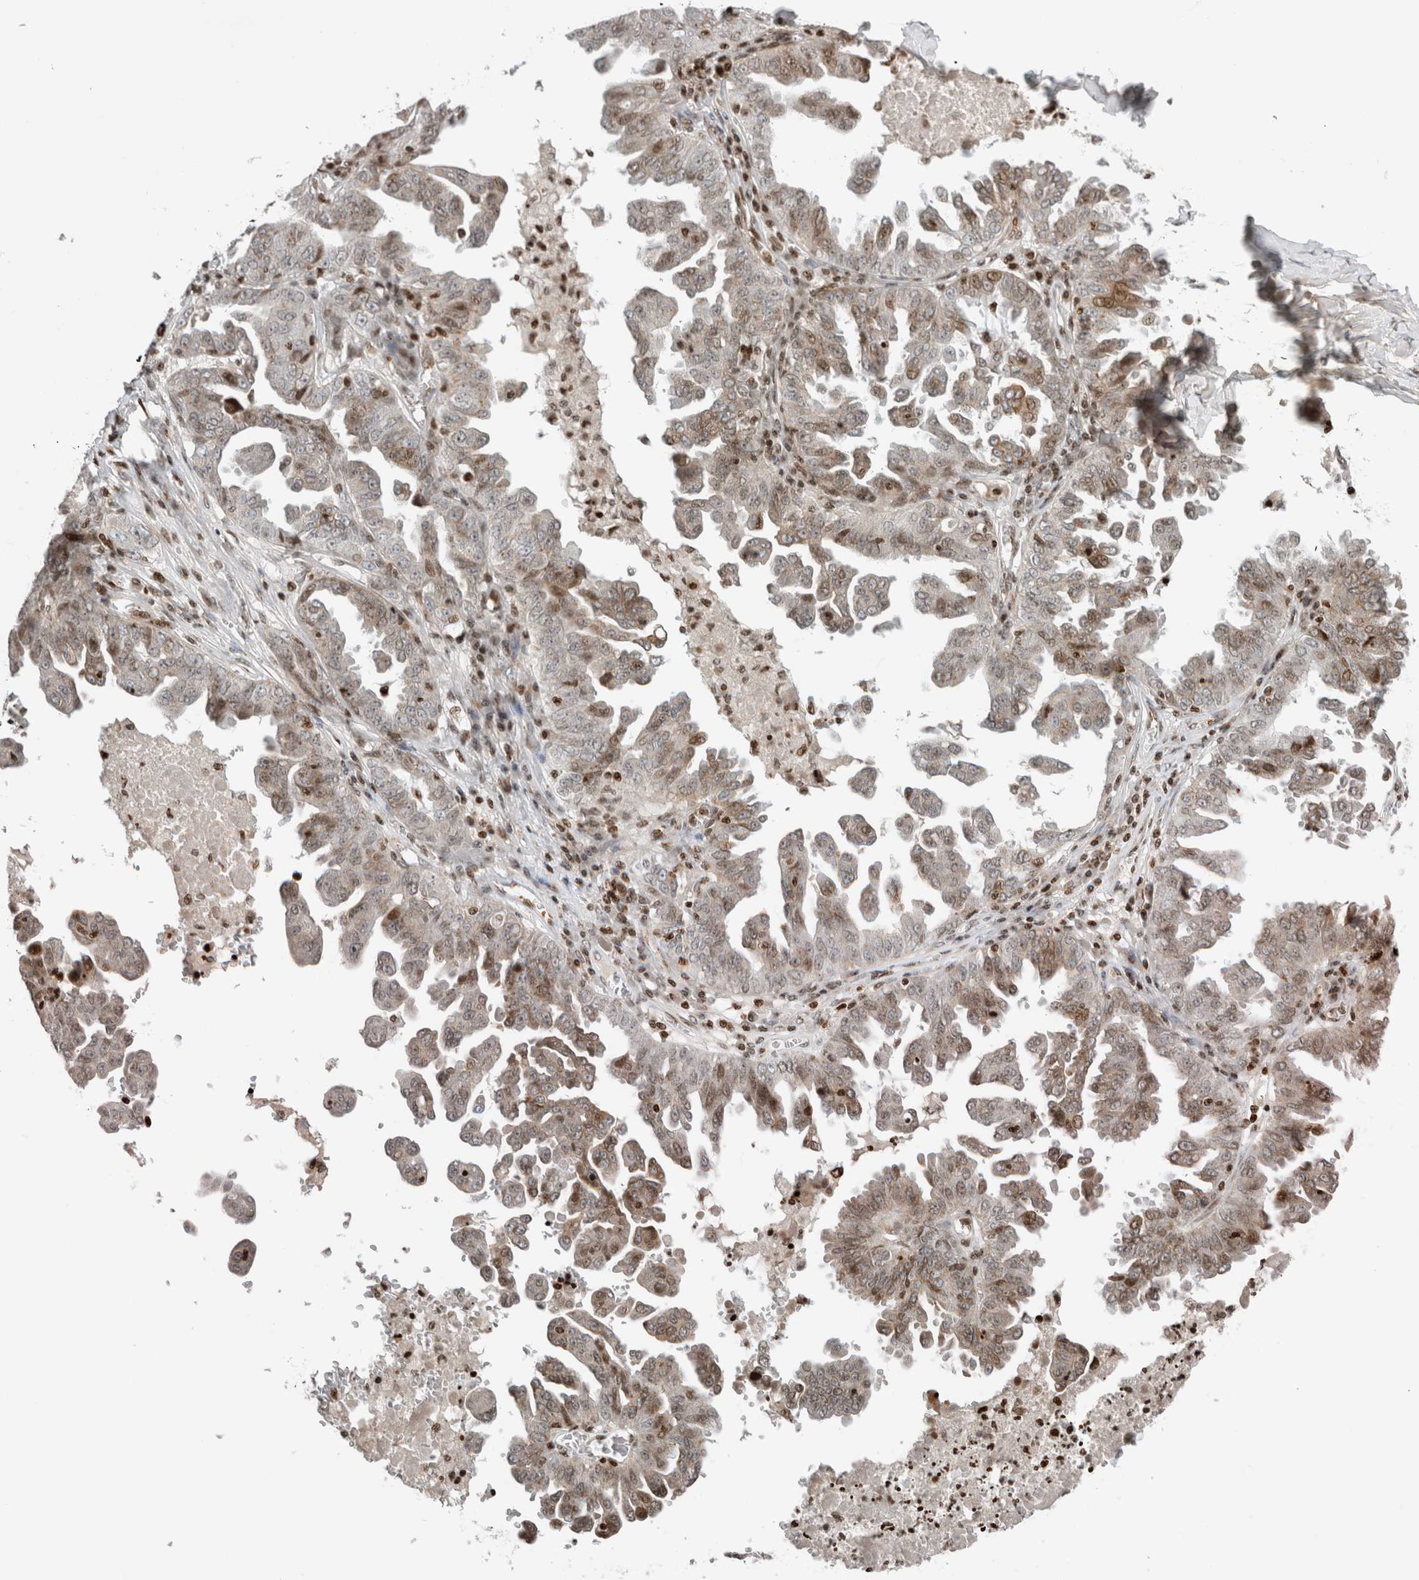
{"staining": {"intensity": "weak", "quantity": "<25%", "location": "cytoplasmic/membranous"}, "tissue": "ovarian cancer", "cell_type": "Tumor cells", "image_type": "cancer", "snomed": [{"axis": "morphology", "description": "Carcinoma, endometroid"}, {"axis": "topography", "description": "Ovary"}], "caption": "An immunohistochemistry (IHC) histopathology image of ovarian cancer (endometroid carcinoma) is shown. There is no staining in tumor cells of ovarian cancer (endometroid carcinoma).", "gene": "GINS4", "patient": {"sex": "female", "age": 62}}